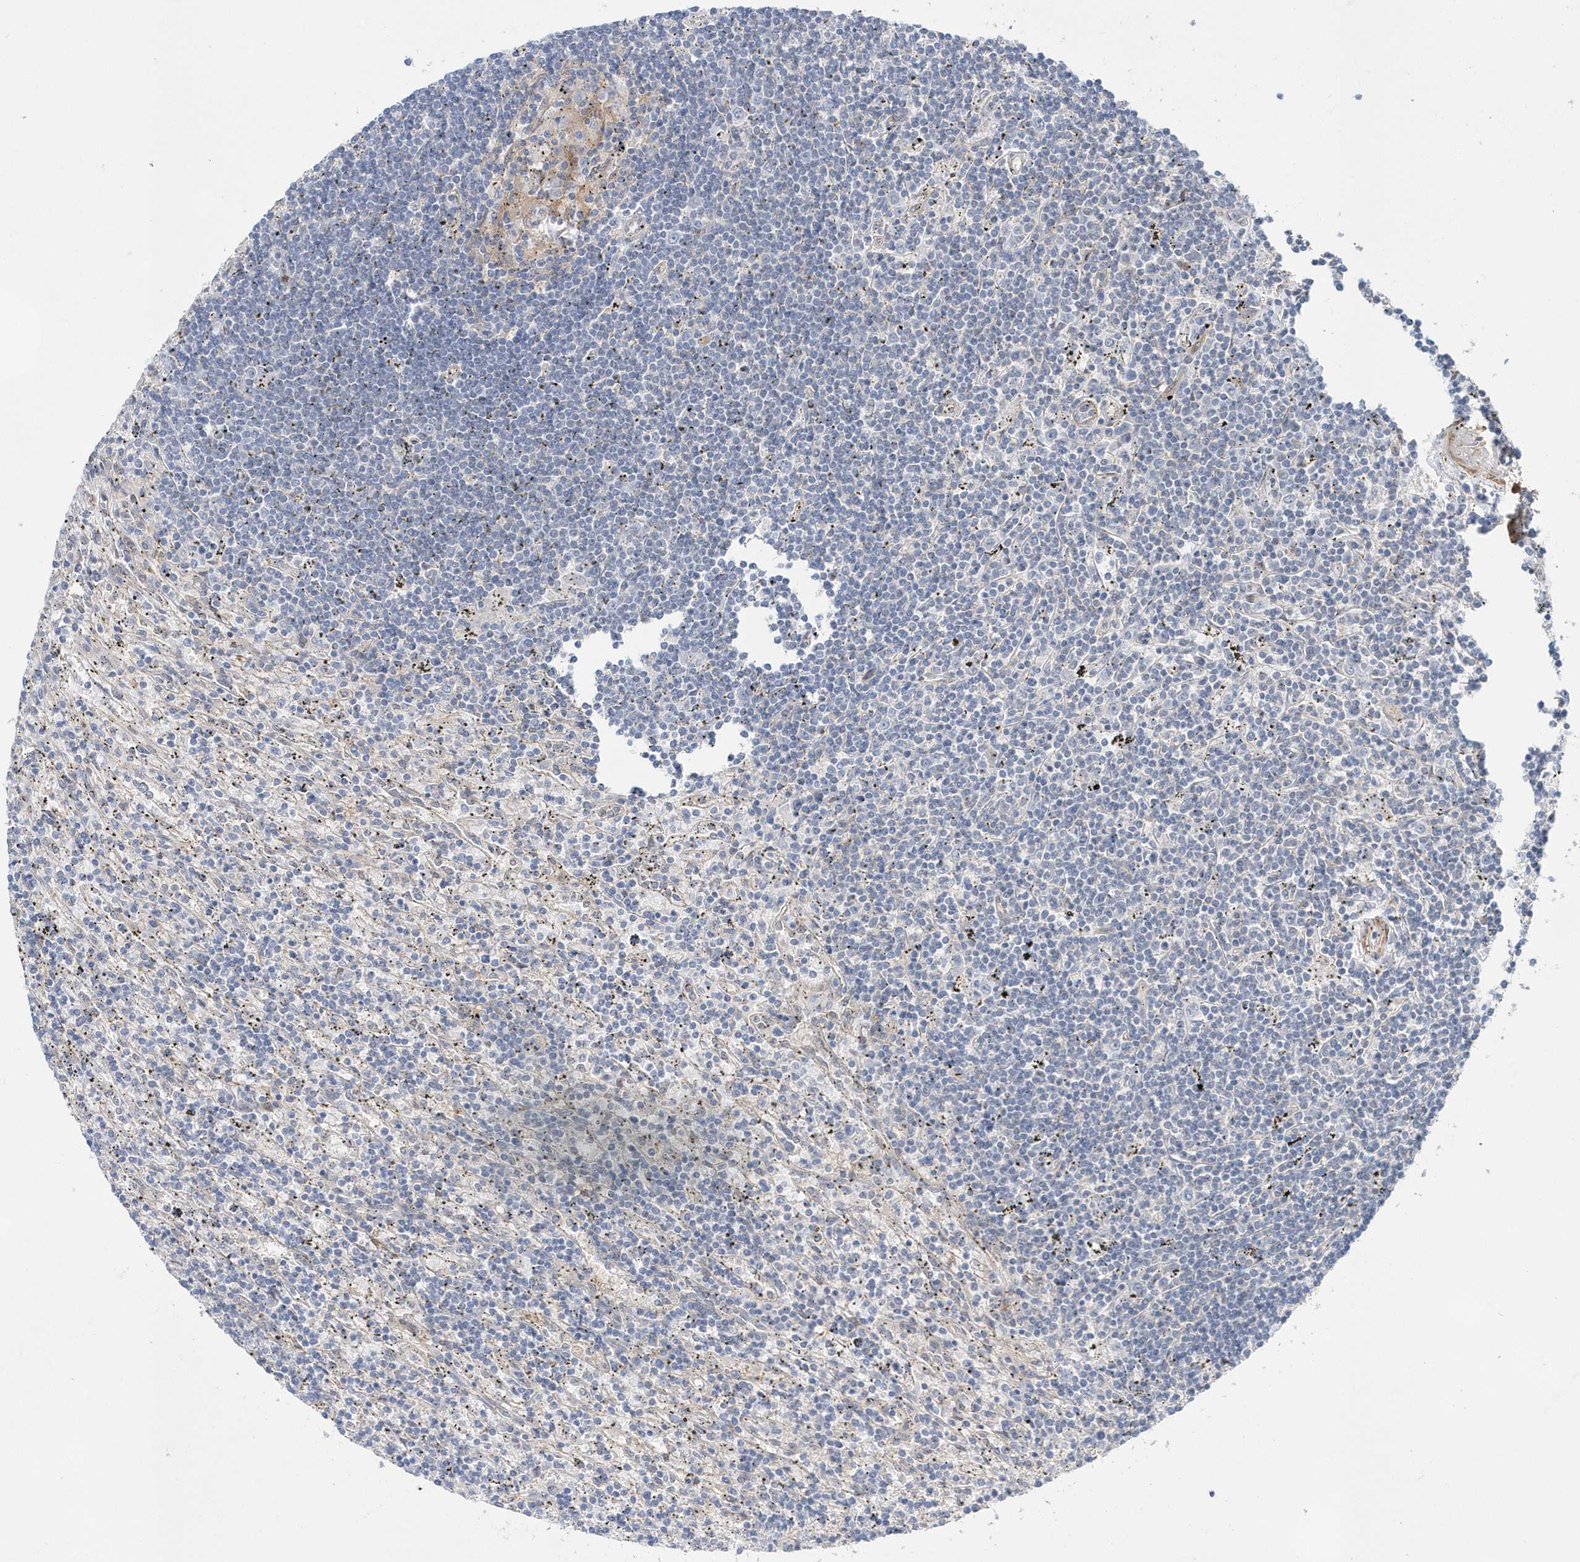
{"staining": {"intensity": "negative", "quantity": "none", "location": "none"}, "tissue": "lymphoma", "cell_type": "Tumor cells", "image_type": "cancer", "snomed": [{"axis": "morphology", "description": "Malignant lymphoma, non-Hodgkin's type, Low grade"}, {"axis": "topography", "description": "Spleen"}], "caption": "Immunohistochemical staining of human malignant lymphoma, non-Hodgkin's type (low-grade) demonstrates no significant staining in tumor cells. (DAB (3,3'-diaminobenzidine) immunohistochemistry, high magnification).", "gene": "BDH2", "patient": {"sex": "male", "age": 76}}